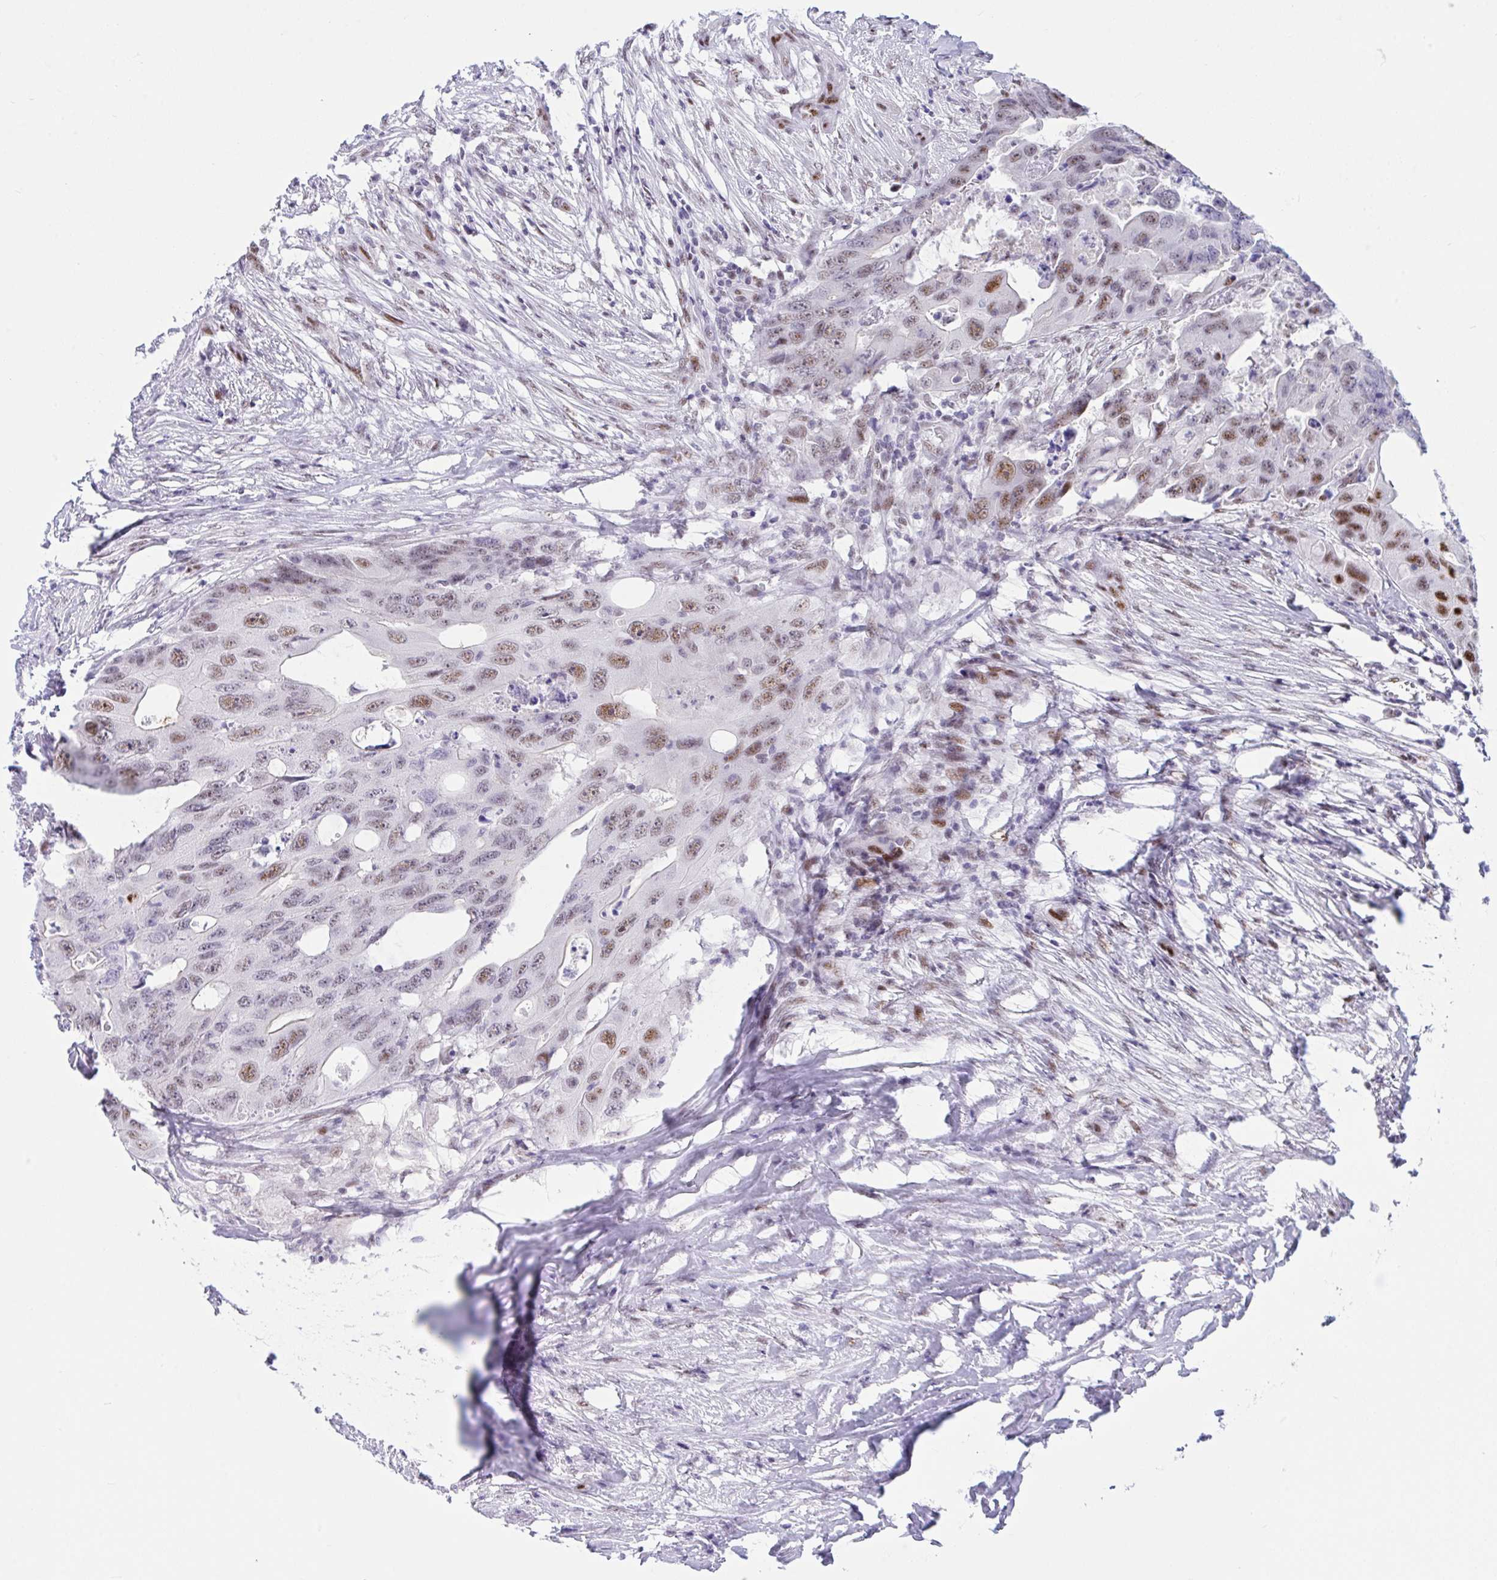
{"staining": {"intensity": "moderate", "quantity": "25%-75%", "location": "nuclear"}, "tissue": "colorectal cancer", "cell_type": "Tumor cells", "image_type": "cancer", "snomed": [{"axis": "morphology", "description": "Adenocarcinoma, NOS"}, {"axis": "topography", "description": "Colon"}], "caption": "IHC (DAB (3,3'-diaminobenzidine)) staining of human colorectal cancer (adenocarcinoma) reveals moderate nuclear protein expression in approximately 25%-75% of tumor cells.", "gene": "IKZF2", "patient": {"sex": "male", "age": 71}}